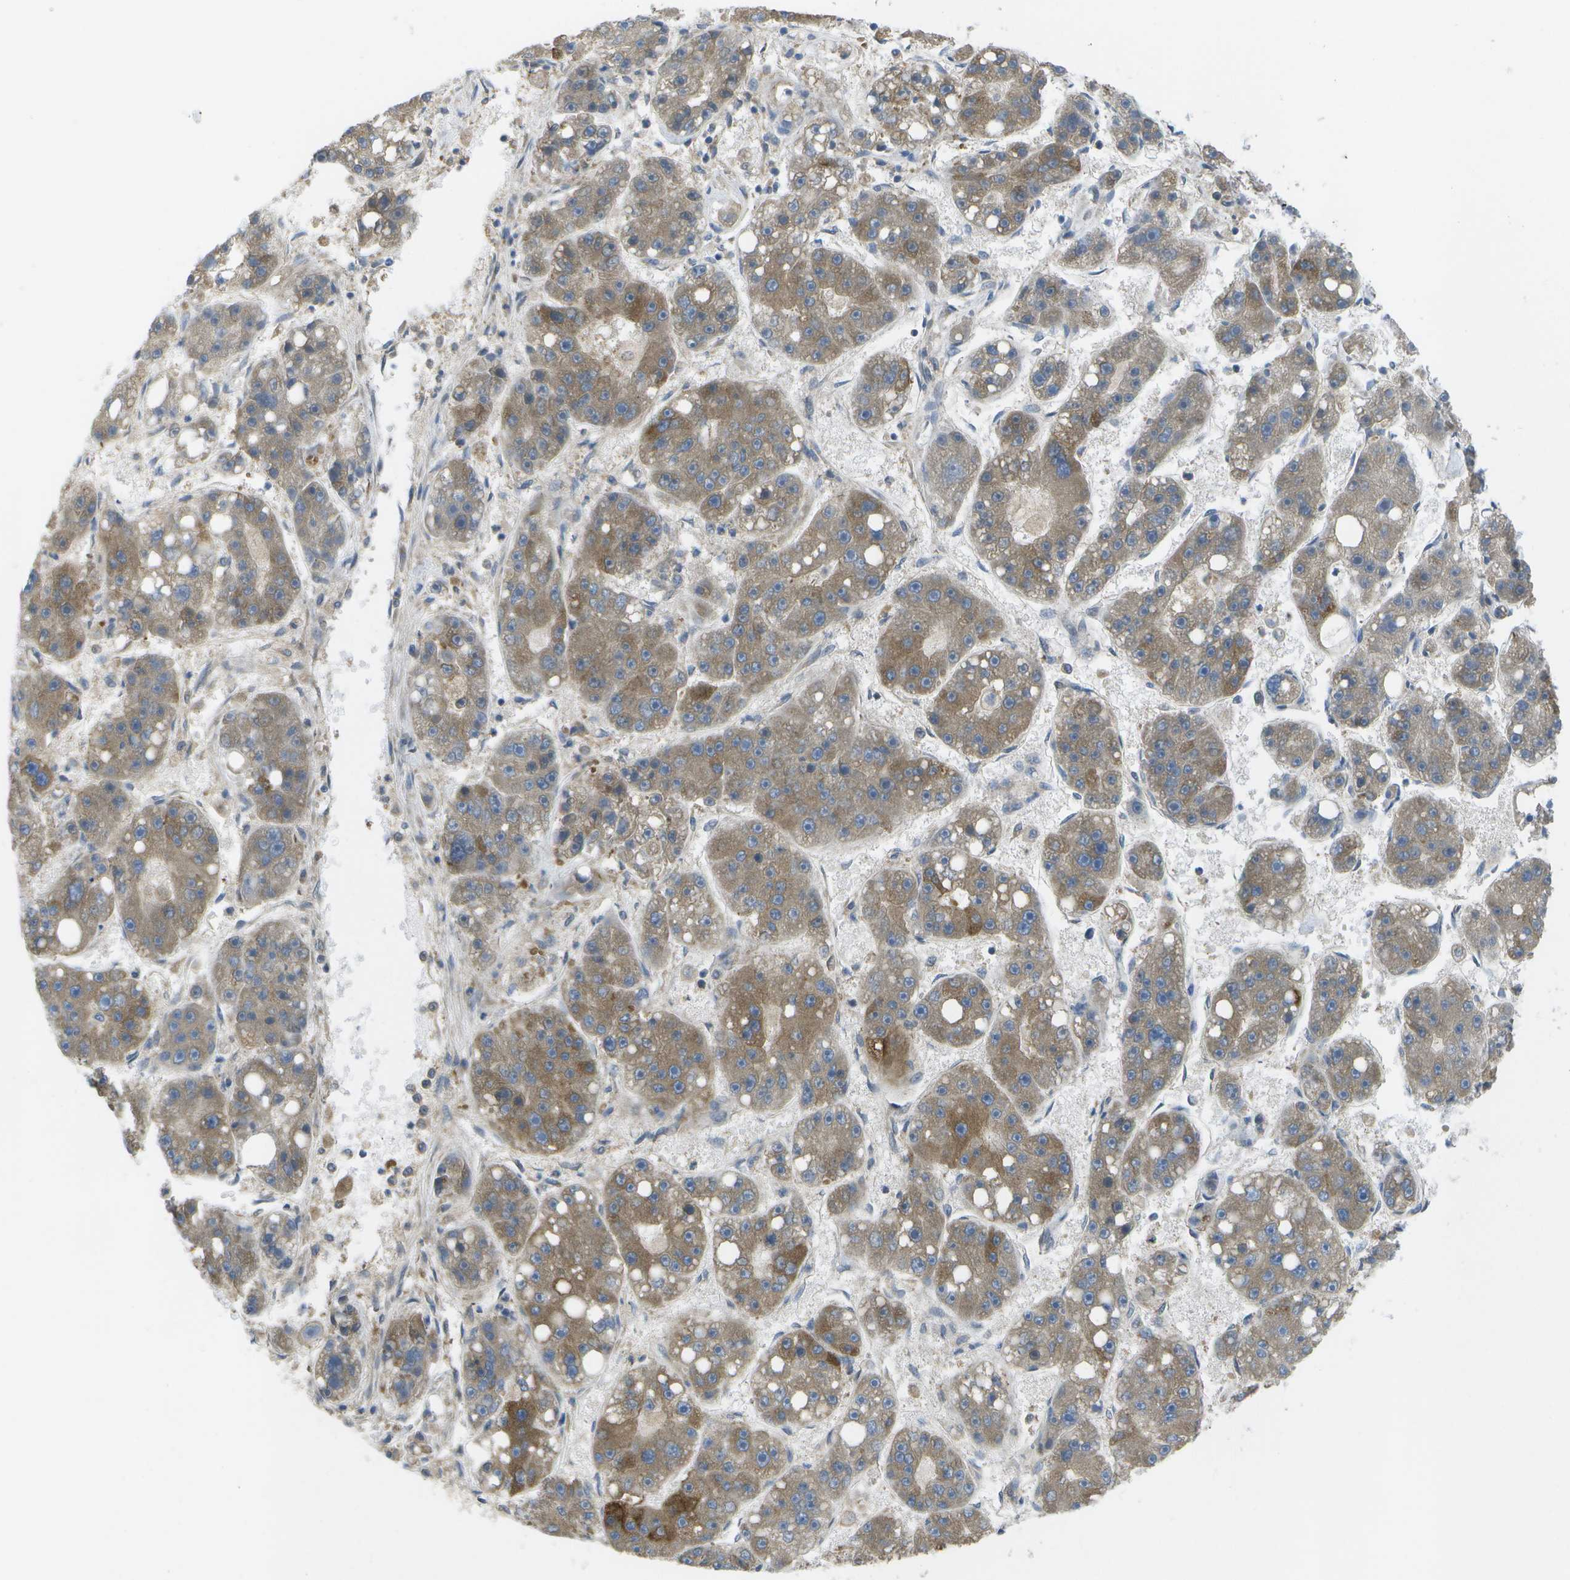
{"staining": {"intensity": "moderate", "quantity": ">75%", "location": "cytoplasmic/membranous"}, "tissue": "liver cancer", "cell_type": "Tumor cells", "image_type": "cancer", "snomed": [{"axis": "morphology", "description": "Carcinoma, Hepatocellular, NOS"}, {"axis": "topography", "description": "Liver"}], "caption": "Immunohistochemistry (IHC) (DAB) staining of hepatocellular carcinoma (liver) reveals moderate cytoplasmic/membranous protein positivity in approximately >75% of tumor cells.", "gene": "DPM3", "patient": {"sex": "female", "age": 61}}